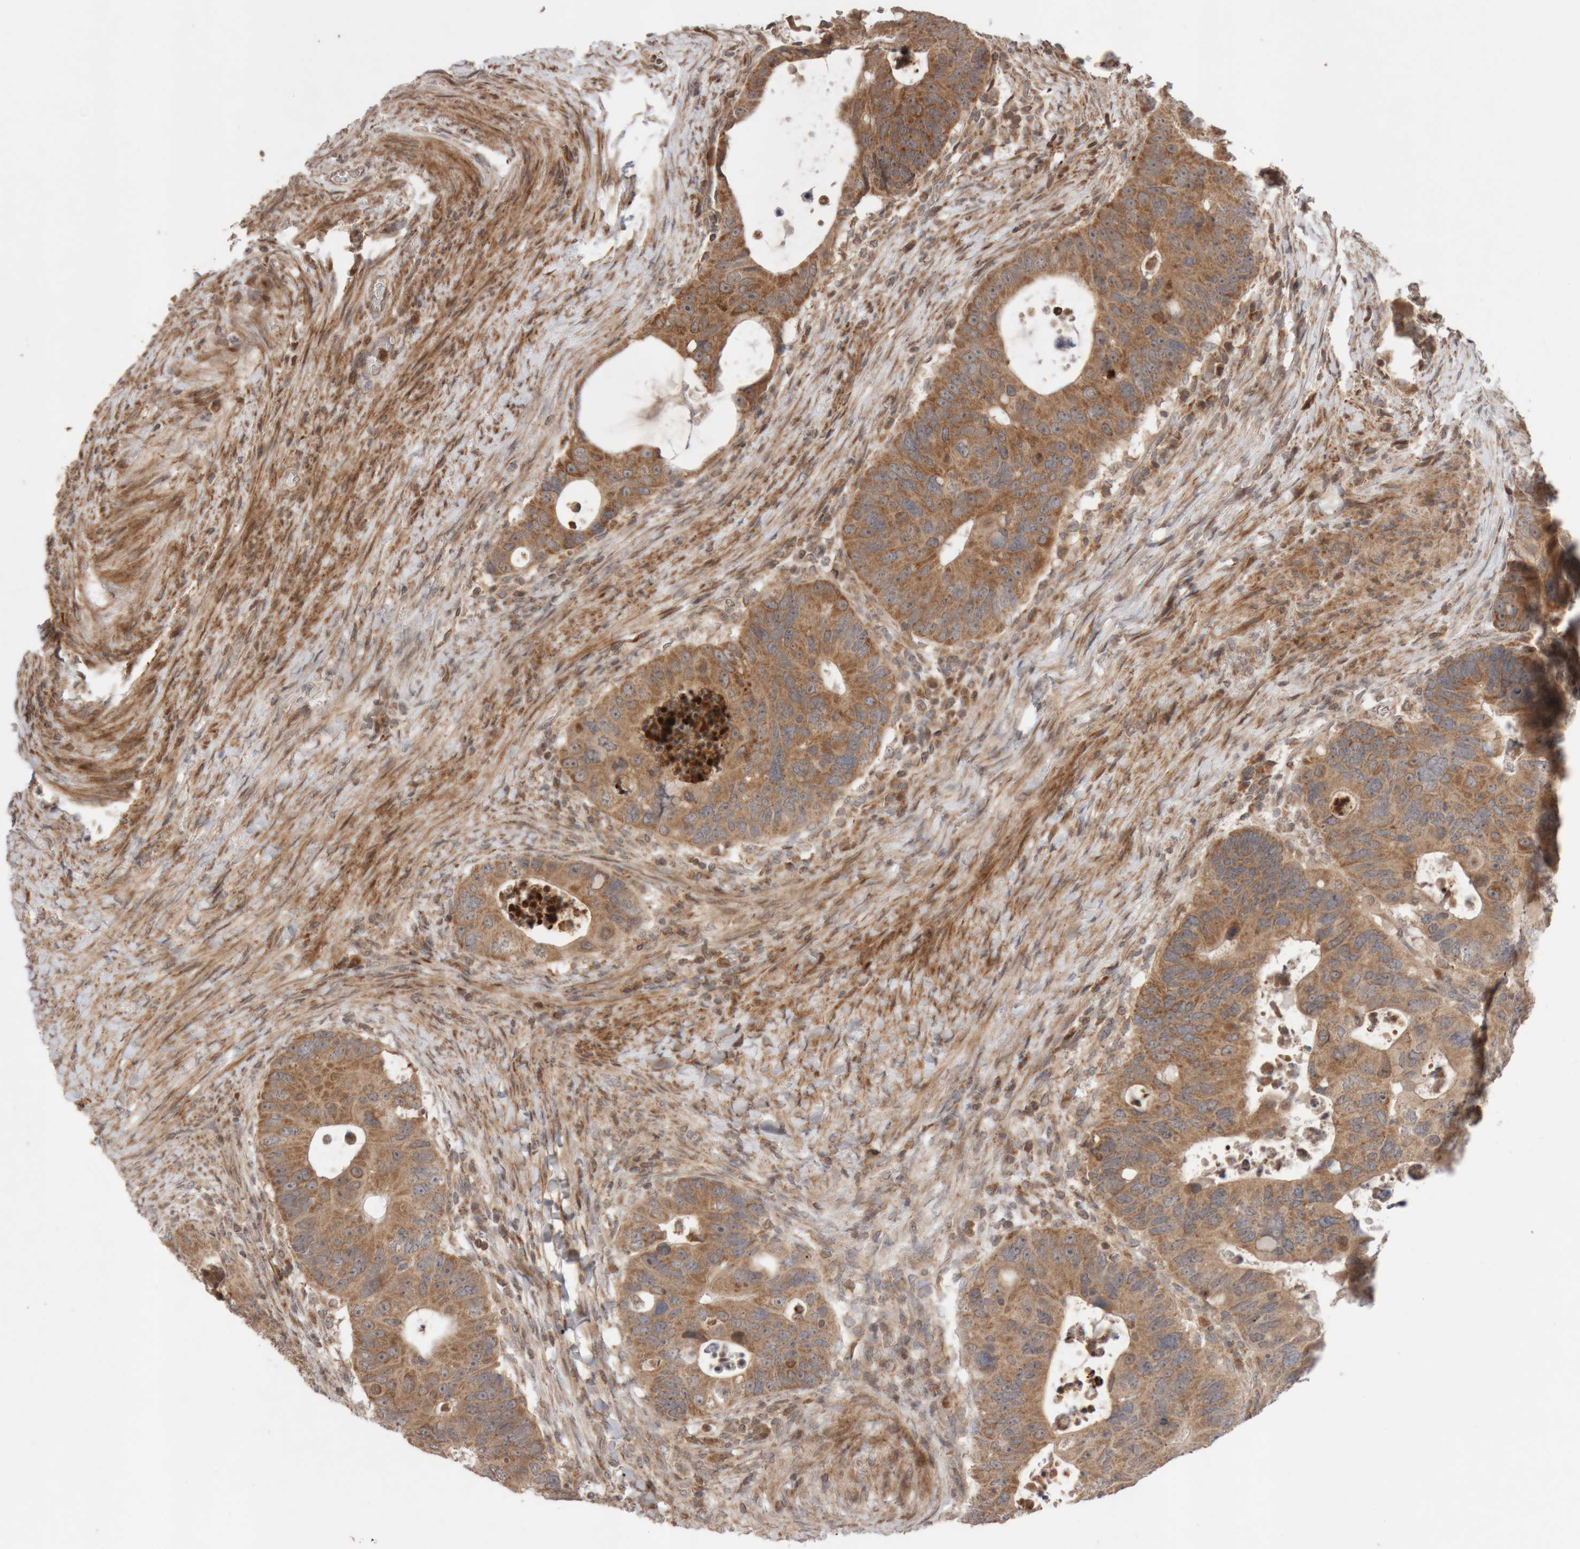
{"staining": {"intensity": "moderate", "quantity": ">75%", "location": "cytoplasmic/membranous"}, "tissue": "colorectal cancer", "cell_type": "Tumor cells", "image_type": "cancer", "snomed": [{"axis": "morphology", "description": "Adenocarcinoma, NOS"}, {"axis": "topography", "description": "Rectum"}], "caption": "About >75% of tumor cells in human adenocarcinoma (colorectal) show moderate cytoplasmic/membranous protein staining as visualized by brown immunohistochemical staining.", "gene": "KIF21B", "patient": {"sex": "male", "age": 59}}